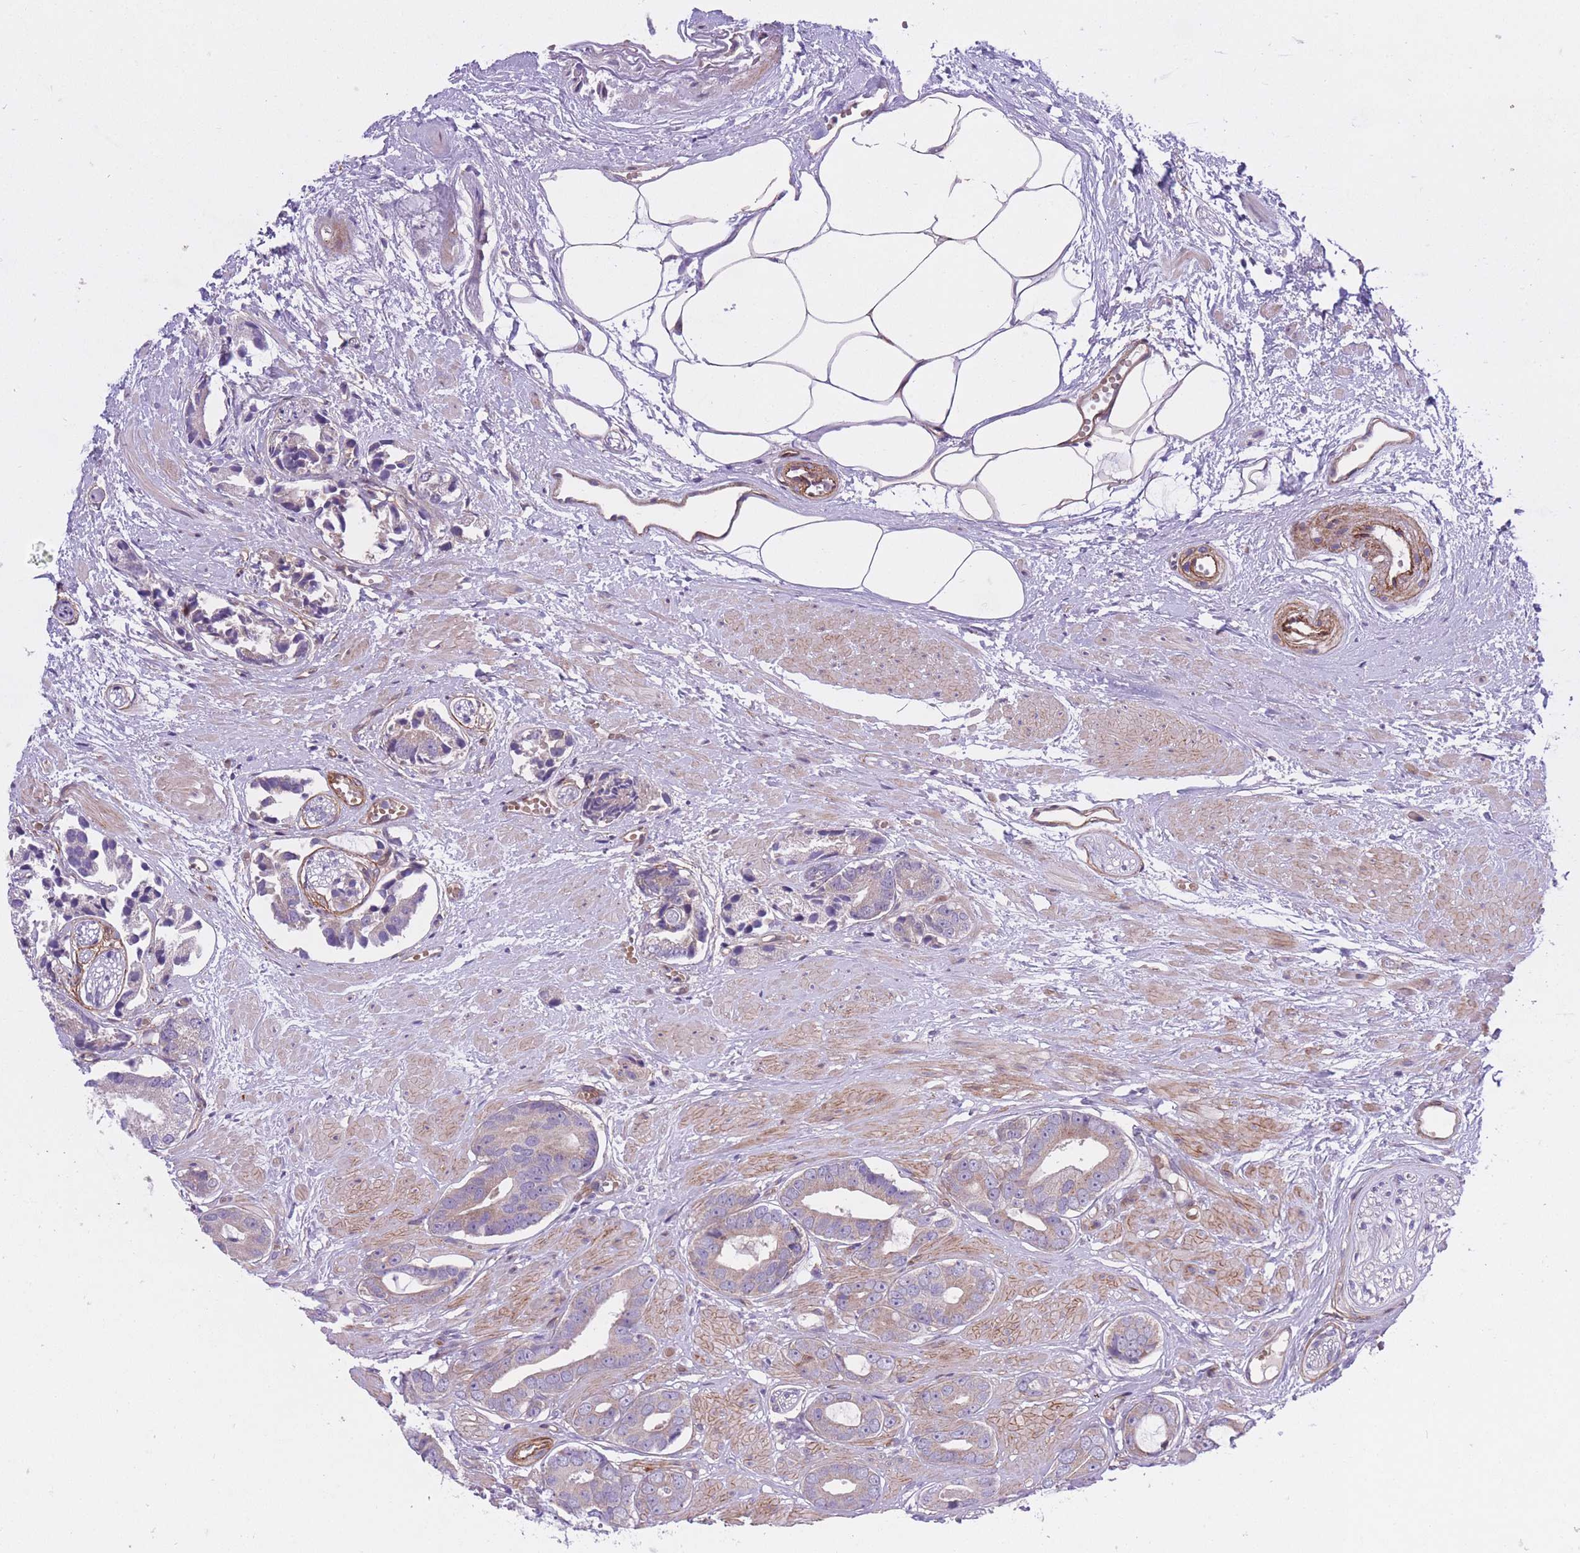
{"staining": {"intensity": "weak", "quantity": "<25%", "location": "cytoplasmic/membranous"}, "tissue": "prostate cancer", "cell_type": "Tumor cells", "image_type": "cancer", "snomed": [{"axis": "morphology", "description": "Adenocarcinoma, Low grade"}, {"axis": "topography", "description": "Prostate"}], "caption": "A high-resolution photomicrograph shows immunohistochemistry staining of prostate cancer (low-grade adenocarcinoma), which shows no significant positivity in tumor cells.", "gene": "CHAC1", "patient": {"sex": "male", "age": 64}}